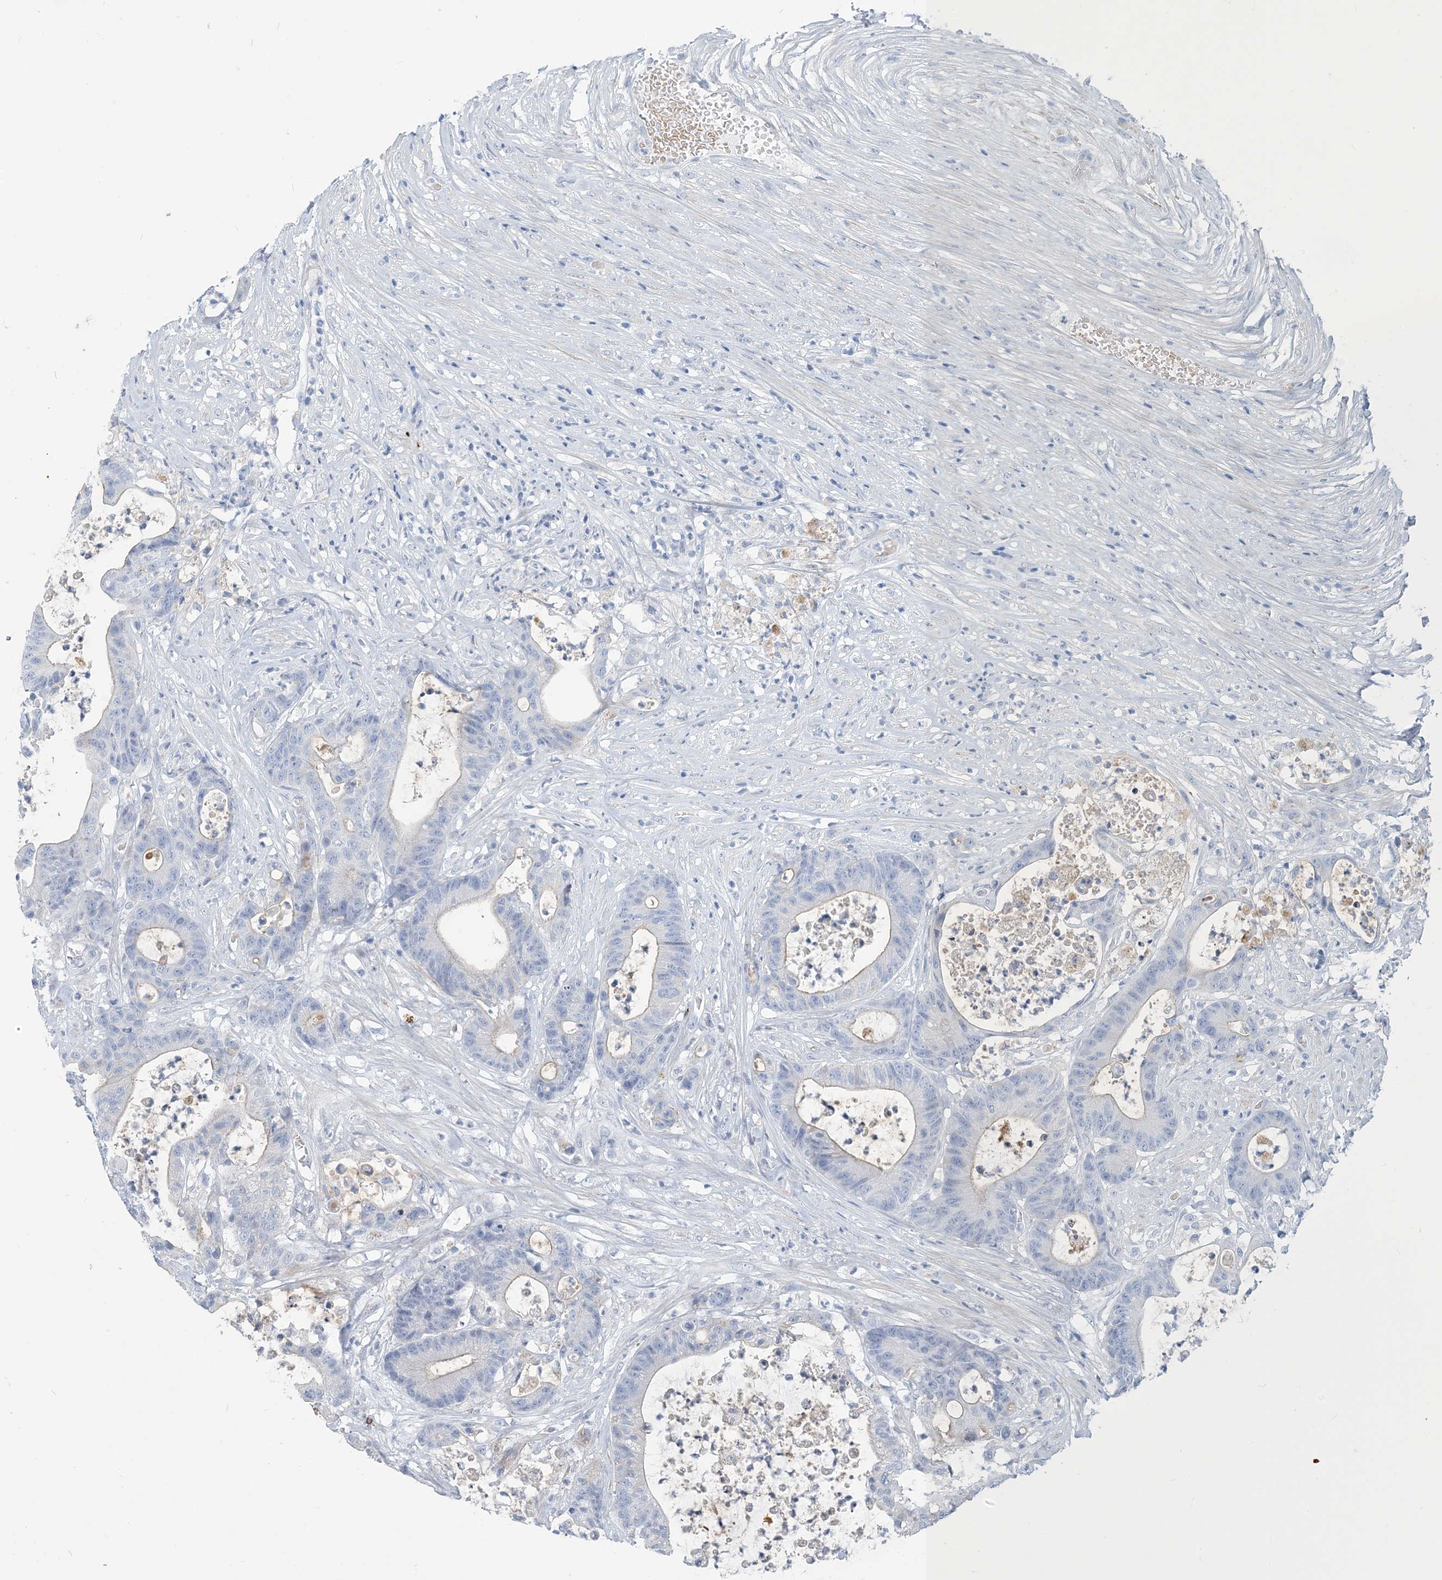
{"staining": {"intensity": "negative", "quantity": "none", "location": "none"}, "tissue": "colorectal cancer", "cell_type": "Tumor cells", "image_type": "cancer", "snomed": [{"axis": "morphology", "description": "Adenocarcinoma, NOS"}, {"axis": "topography", "description": "Colon"}], "caption": "Immunohistochemical staining of human adenocarcinoma (colorectal) reveals no significant expression in tumor cells. (Immunohistochemistry, brightfield microscopy, high magnification).", "gene": "MOXD1", "patient": {"sex": "female", "age": 84}}